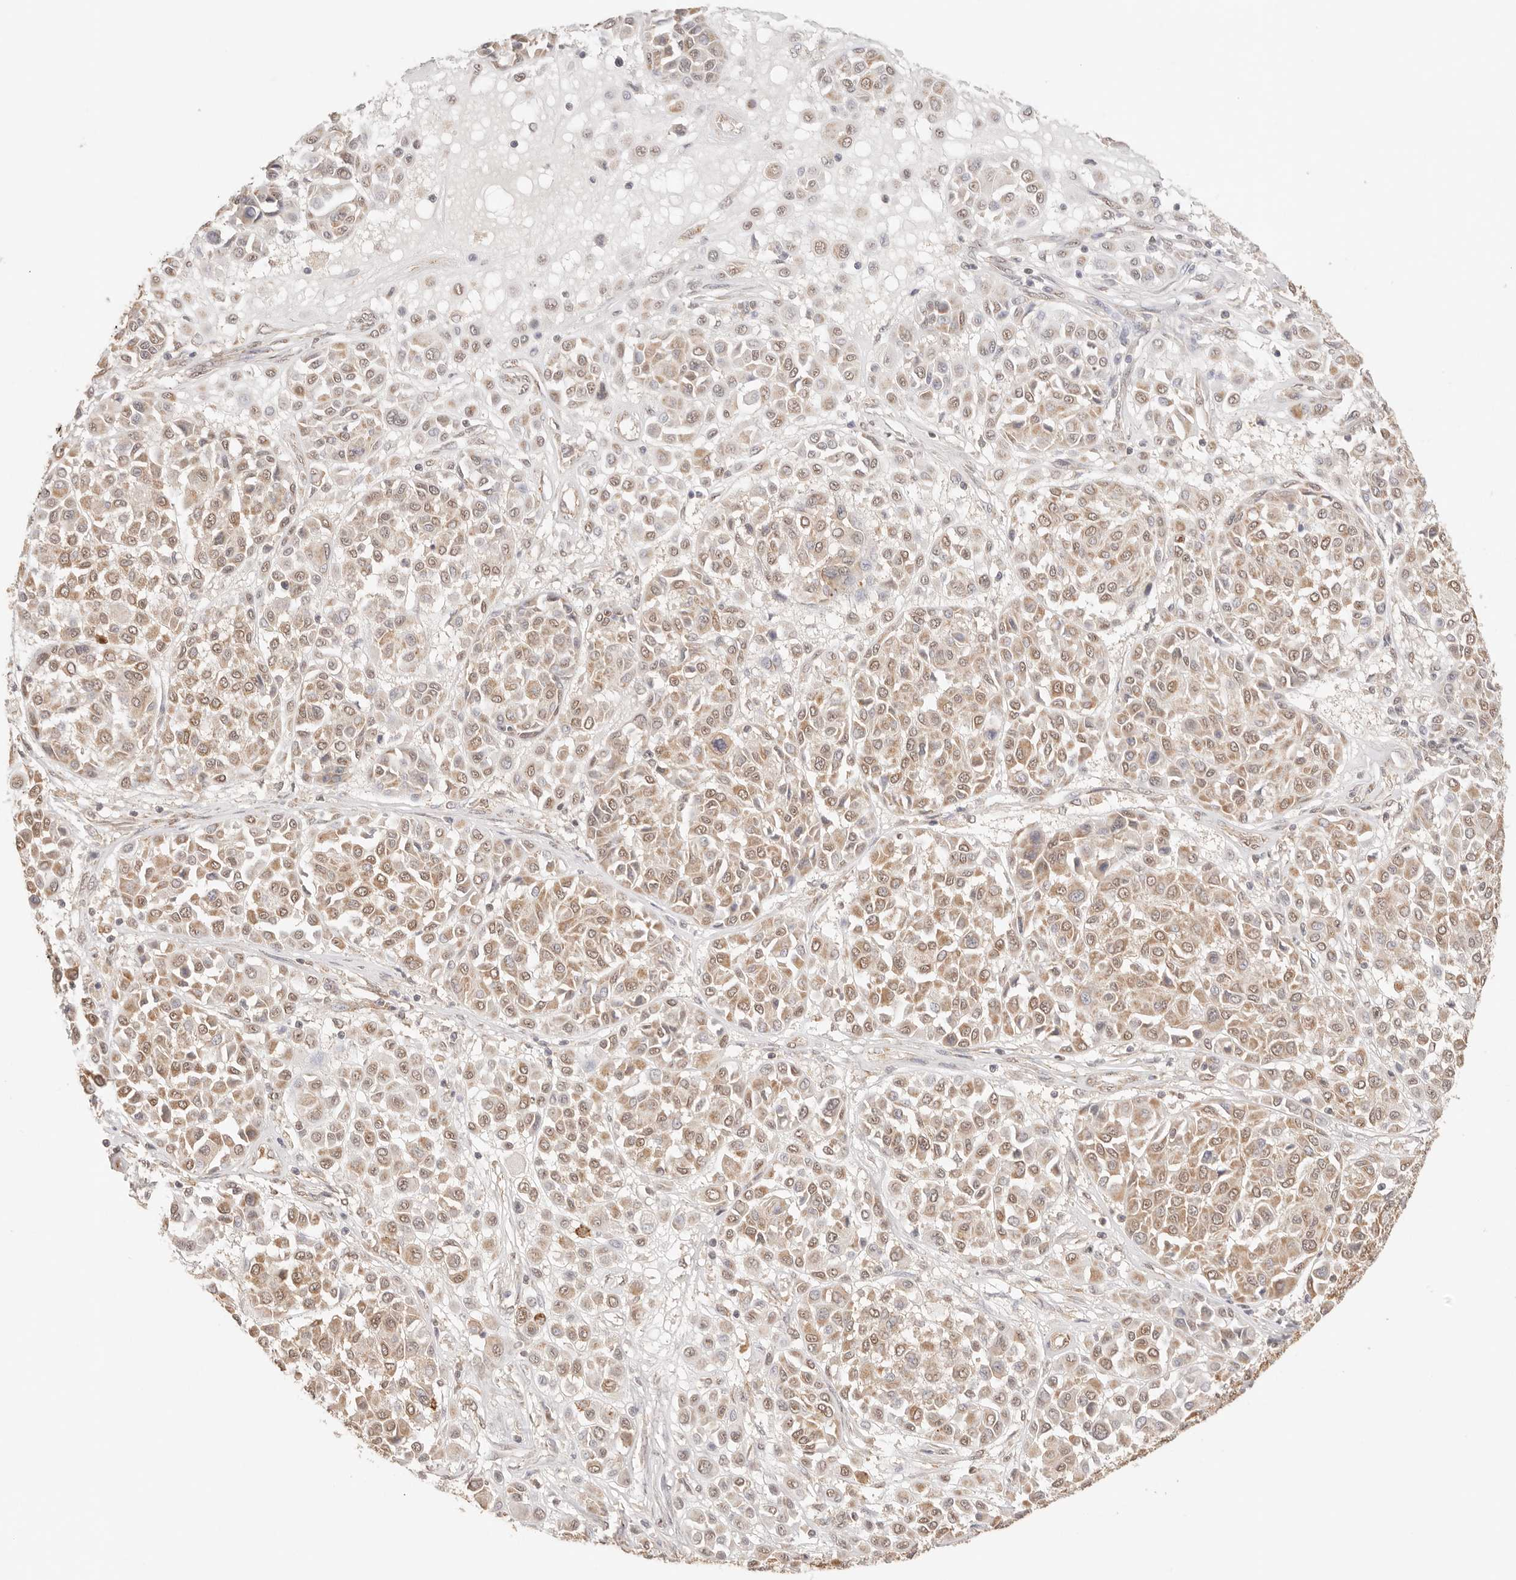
{"staining": {"intensity": "weak", "quantity": ">75%", "location": "cytoplasmic/membranous"}, "tissue": "melanoma", "cell_type": "Tumor cells", "image_type": "cancer", "snomed": [{"axis": "morphology", "description": "Malignant melanoma, Metastatic site"}, {"axis": "topography", "description": "Soft tissue"}], "caption": "Weak cytoplasmic/membranous protein staining is seen in about >75% of tumor cells in malignant melanoma (metastatic site). The protein is shown in brown color, while the nuclei are stained blue.", "gene": "IL1R2", "patient": {"sex": "male", "age": 41}}